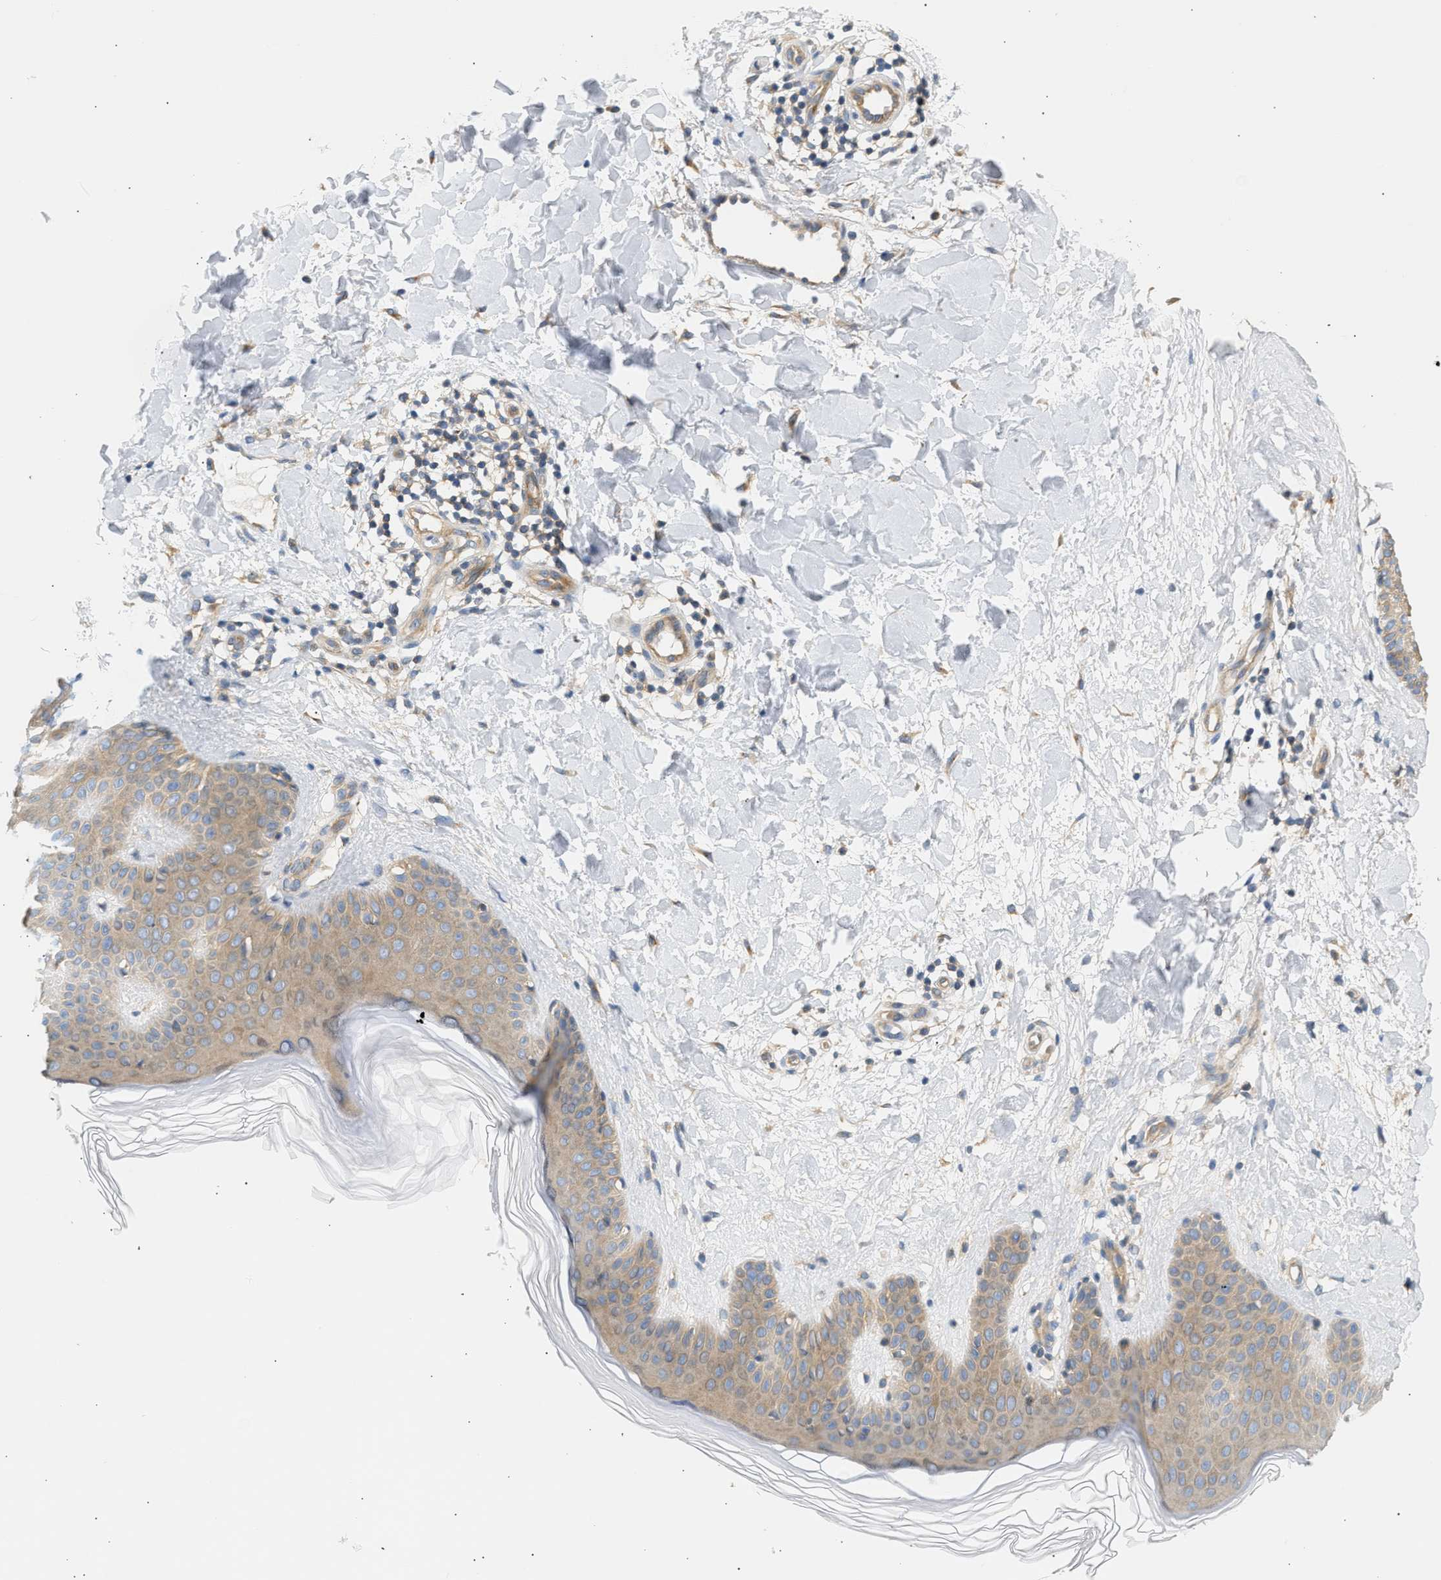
{"staining": {"intensity": "weak", "quantity": "<25%", "location": "cytoplasmic/membranous"}, "tissue": "skin", "cell_type": "Fibroblasts", "image_type": "normal", "snomed": [{"axis": "morphology", "description": "Normal tissue, NOS"}, {"axis": "morphology", "description": "Malignant melanoma, Metastatic site"}, {"axis": "topography", "description": "Skin"}], "caption": "The micrograph shows no staining of fibroblasts in normal skin.", "gene": "PAFAH1B1", "patient": {"sex": "male", "age": 41}}